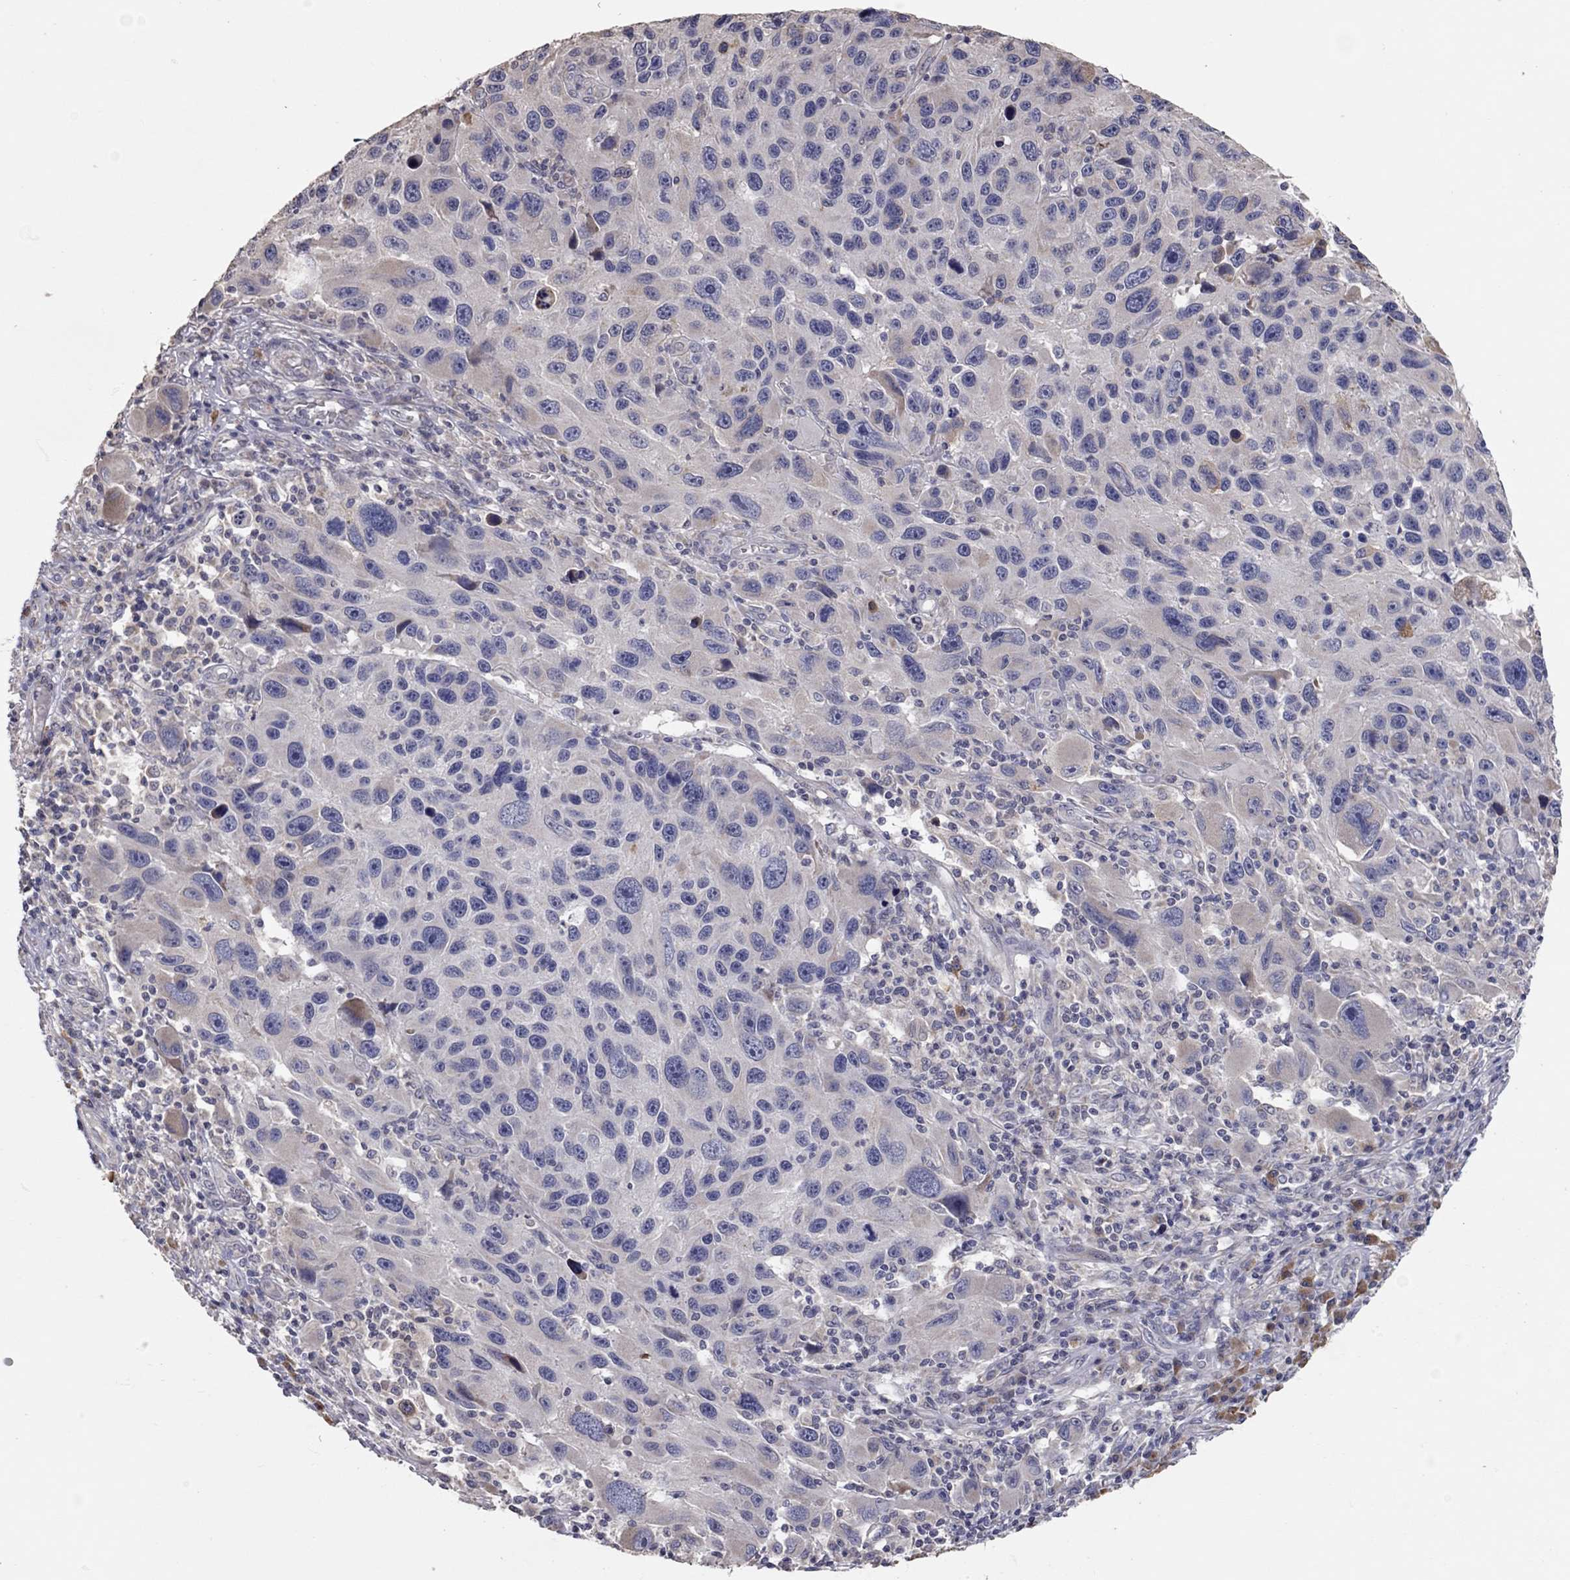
{"staining": {"intensity": "negative", "quantity": "none", "location": "none"}, "tissue": "melanoma", "cell_type": "Tumor cells", "image_type": "cancer", "snomed": [{"axis": "morphology", "description": "Malignant melanoma, NOS"}, {"axis": "topography", "description": "Skin"}], "caption": "This is an IHC photomicrograph of melanoma. There is no positivity in tumor cells.", "gene": "XAGE2", "patient": {"sex": "male", "age": 53}}